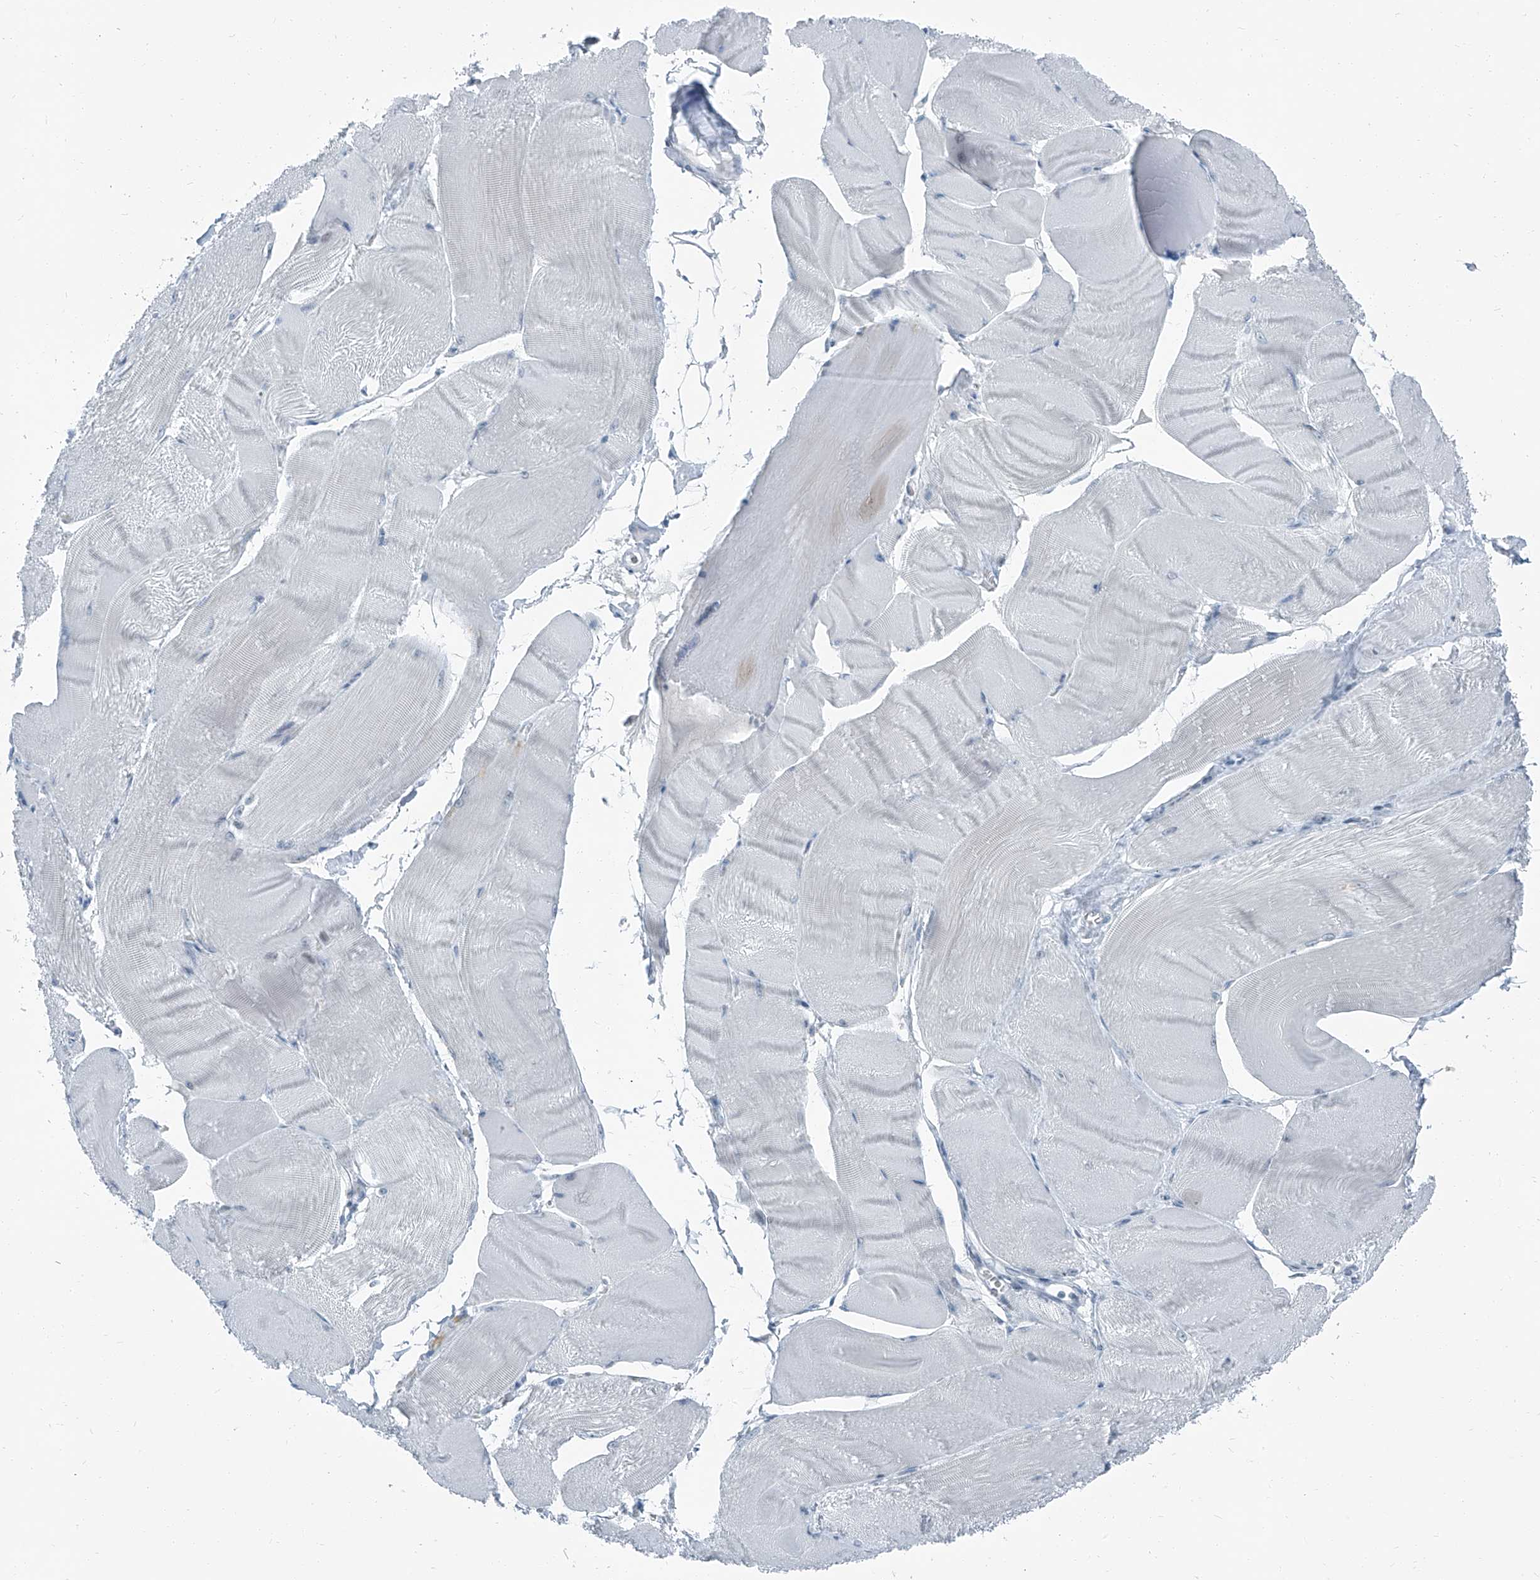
{"staining": {"intensity": "negative", "quantity": "none", "location": "none"}, "tissue": "skeletal muscle", "cell_type": "Myocytes", "image_type": "normal", "snomed": [{"axis": "morphology", "description": "Normal tissue, NOS"}, {"axis": "morphology", "description": "Basal cell carcinoma"}, {"axis": "topography", "description": "Skeletal muscle"}], "caption": "Immunohistochemistry of unremarkable human skeletal muscle displays no expression in myocytes.", "gene": "RGN", "patient": {"sex": "female", "age": 64}}